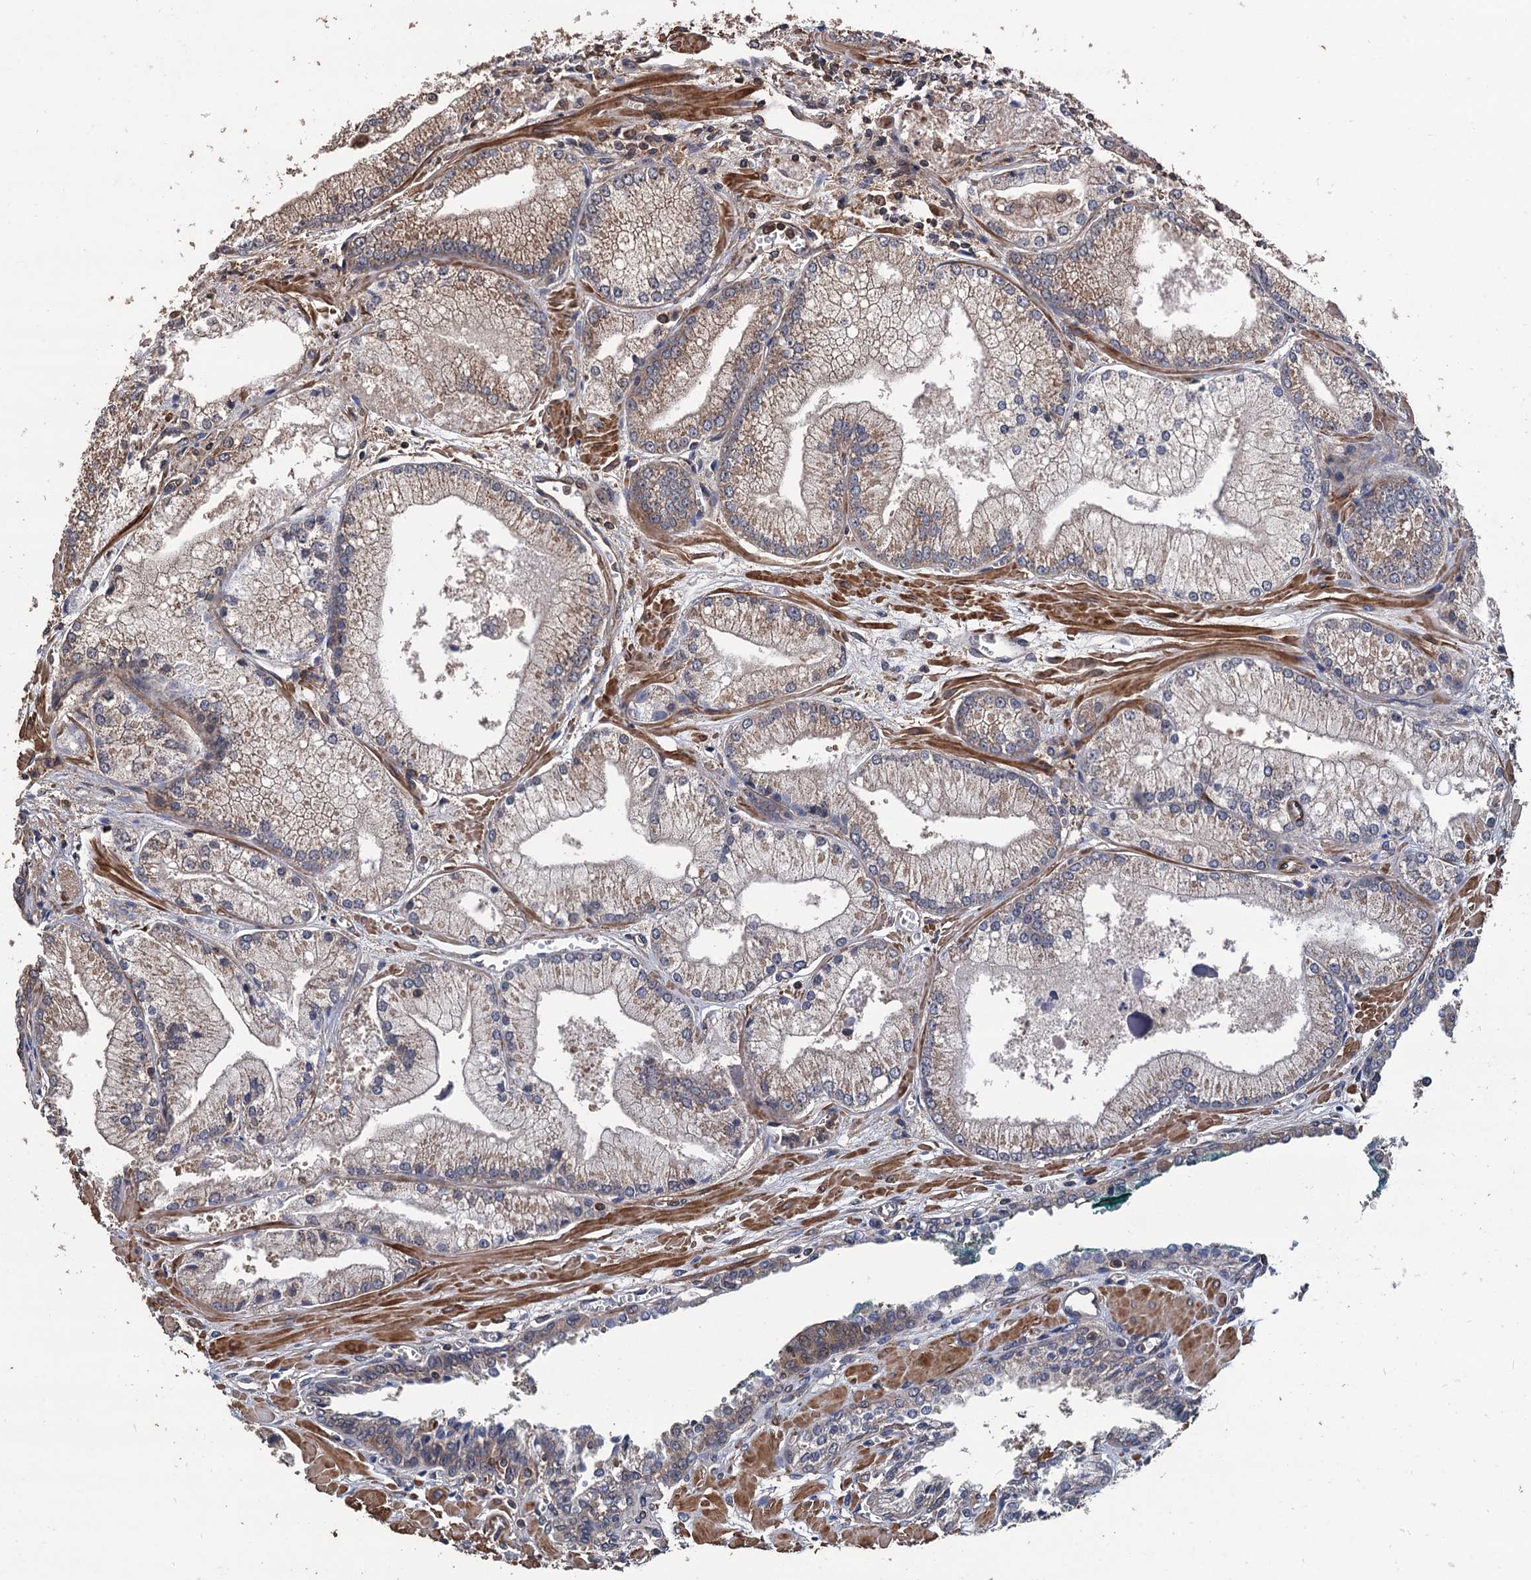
{"staining": {"intensity": "weak", "quantity": "25%-75%", "location": "cytoplasmic/membranous"}, "tissue": "prostate cancer", "cell_type": "Tumor cells", "image_type": "cancer", "snomed": [{"axis": "morphology", "description": "Adenocarcinoma, Low grade"}, {"axis": "topography", "description": "Prostate"}], "caption": "Immunohistochemistry (IHC) of human prostate cancer shows low levels of weak cytoplasmic/membranous staining in approximately 25%-75% of tumor cells. Immunohistochemistry (IHC) stains the protein in brown and the nuclei are stained blue.", "gene": "PPP4R1", "patient": {"sex": "male", "age": 67}}